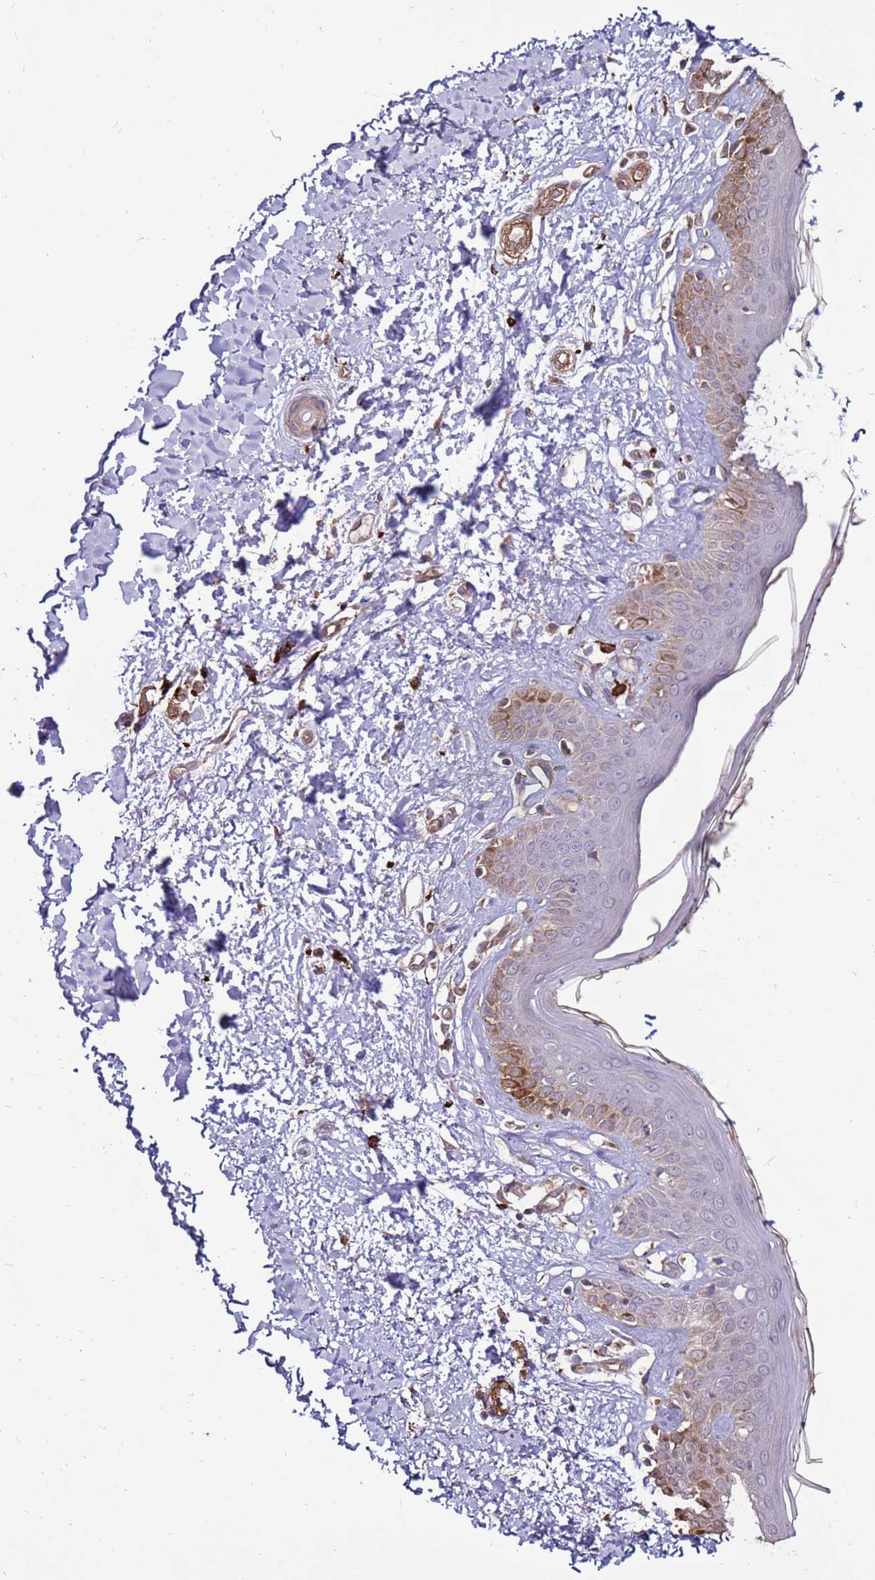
{"staining": {"intensity": "negative", "quantity": "none", "location": "none"}, "tissue": "skin", "cell_type": "Fibroblasts", "image_type": "normal", "snomed": [{"axis": "morphology", "description": "Normal tissue, NOS"}, {"axis": "topography", "description": "Skin"}], "caption": "Benign skin was stained to show a protein in brown. There is no significant expression in fibroblasts.", "gene": "DDX59", "patient": {"sex": "female", "age": 64}}